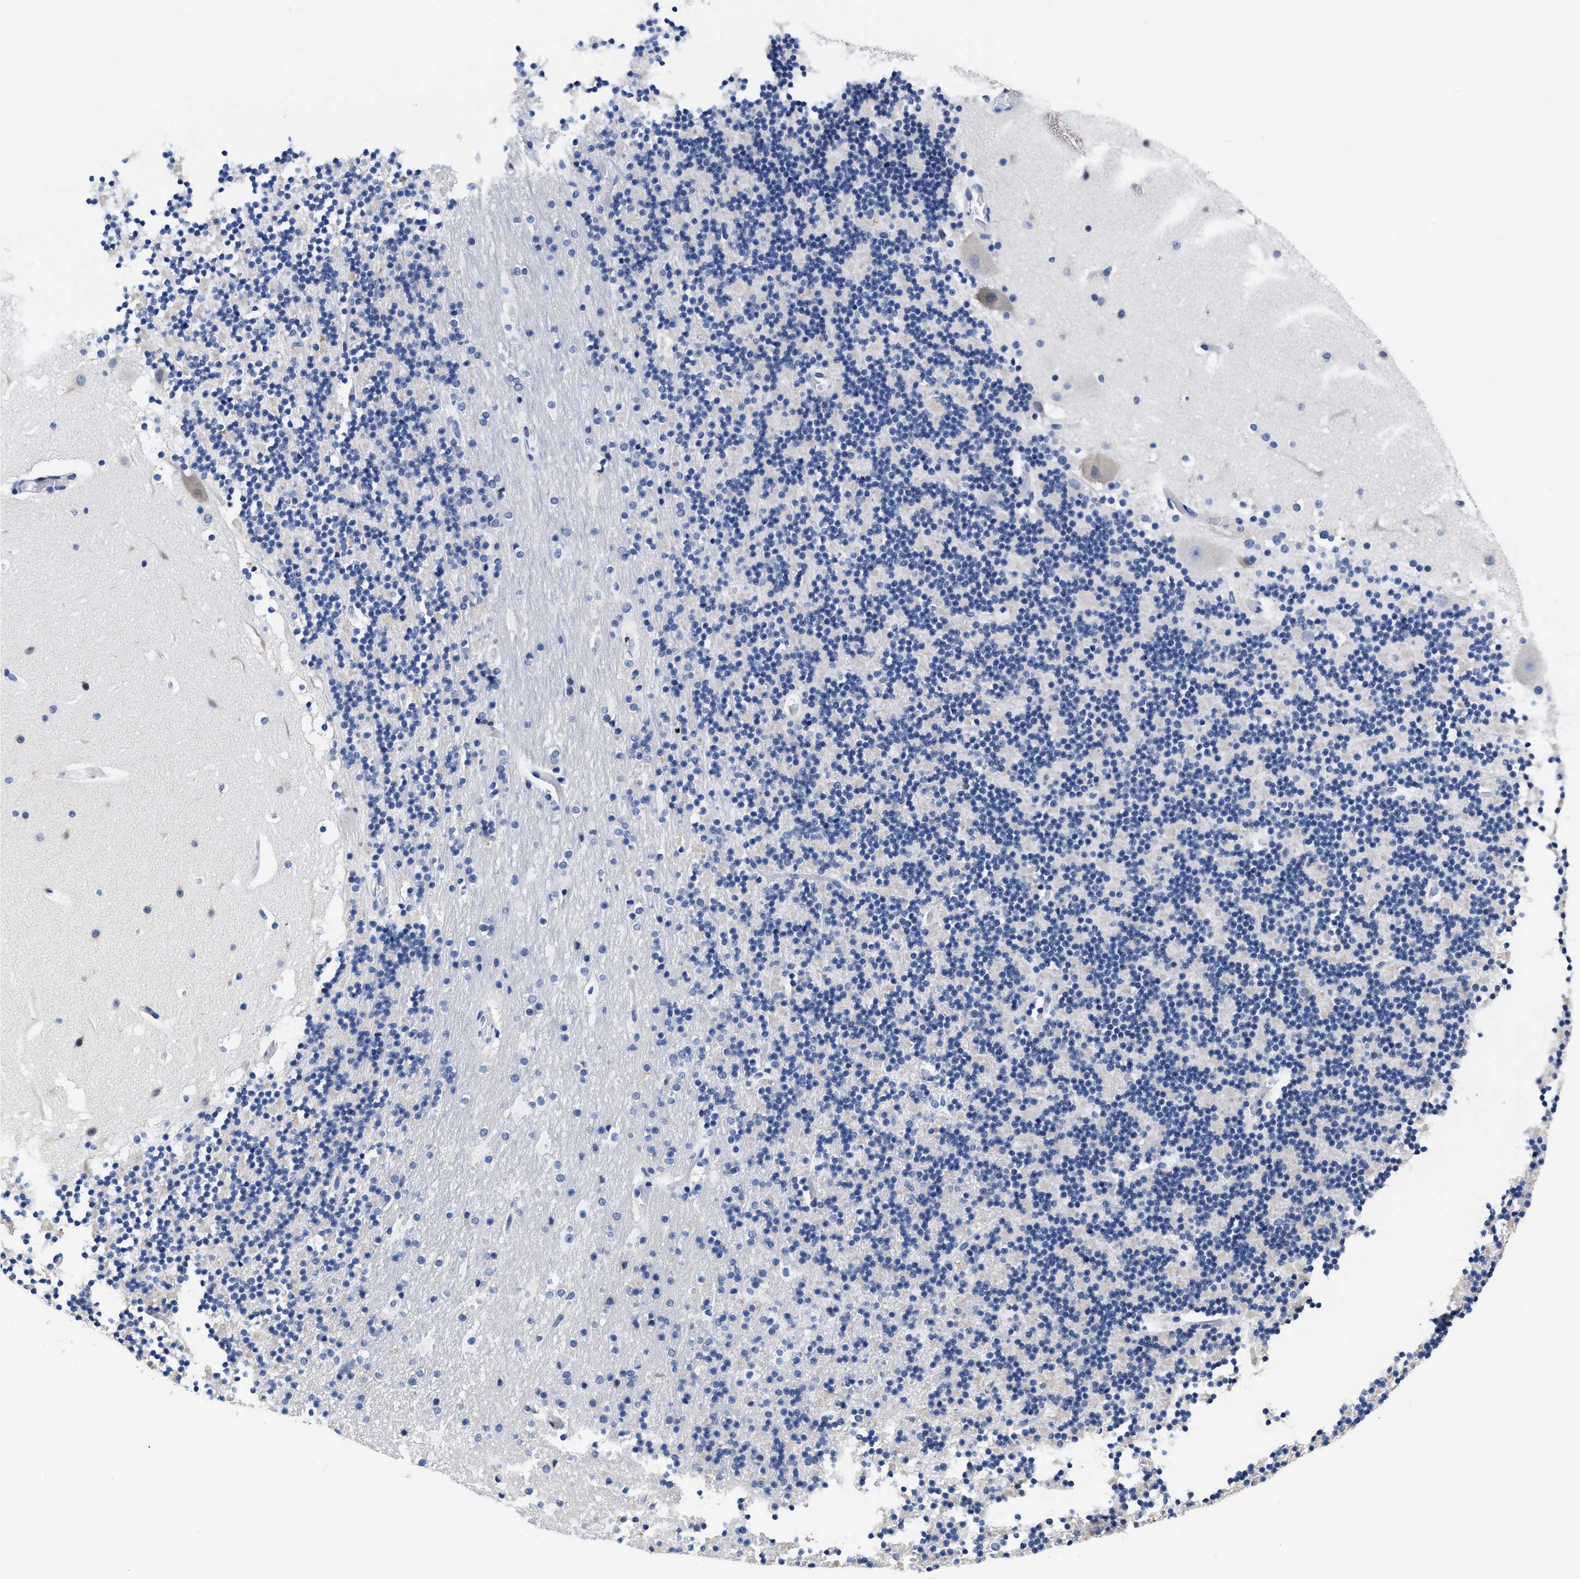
{"staining": {"intensity": "negative", "quantity": "none", "location": "none"}, "tissue": "cerebellum", "cell_type": "Cells in granular layer", "image_type": "normal", "snomed": [{"axis": "morphology", "description": "Normal tissue, NOS"}, {"axis": "topography", "description": "Cerebellum"}], "caption": "Immunohistochemistry (IHC) histopathology image of benign cerebellum stained for a protein (brown), which reveals no positivity in cells in granular layer.", "gene": "HOOK1", "patient": {"sex": "male", "age": 57}}